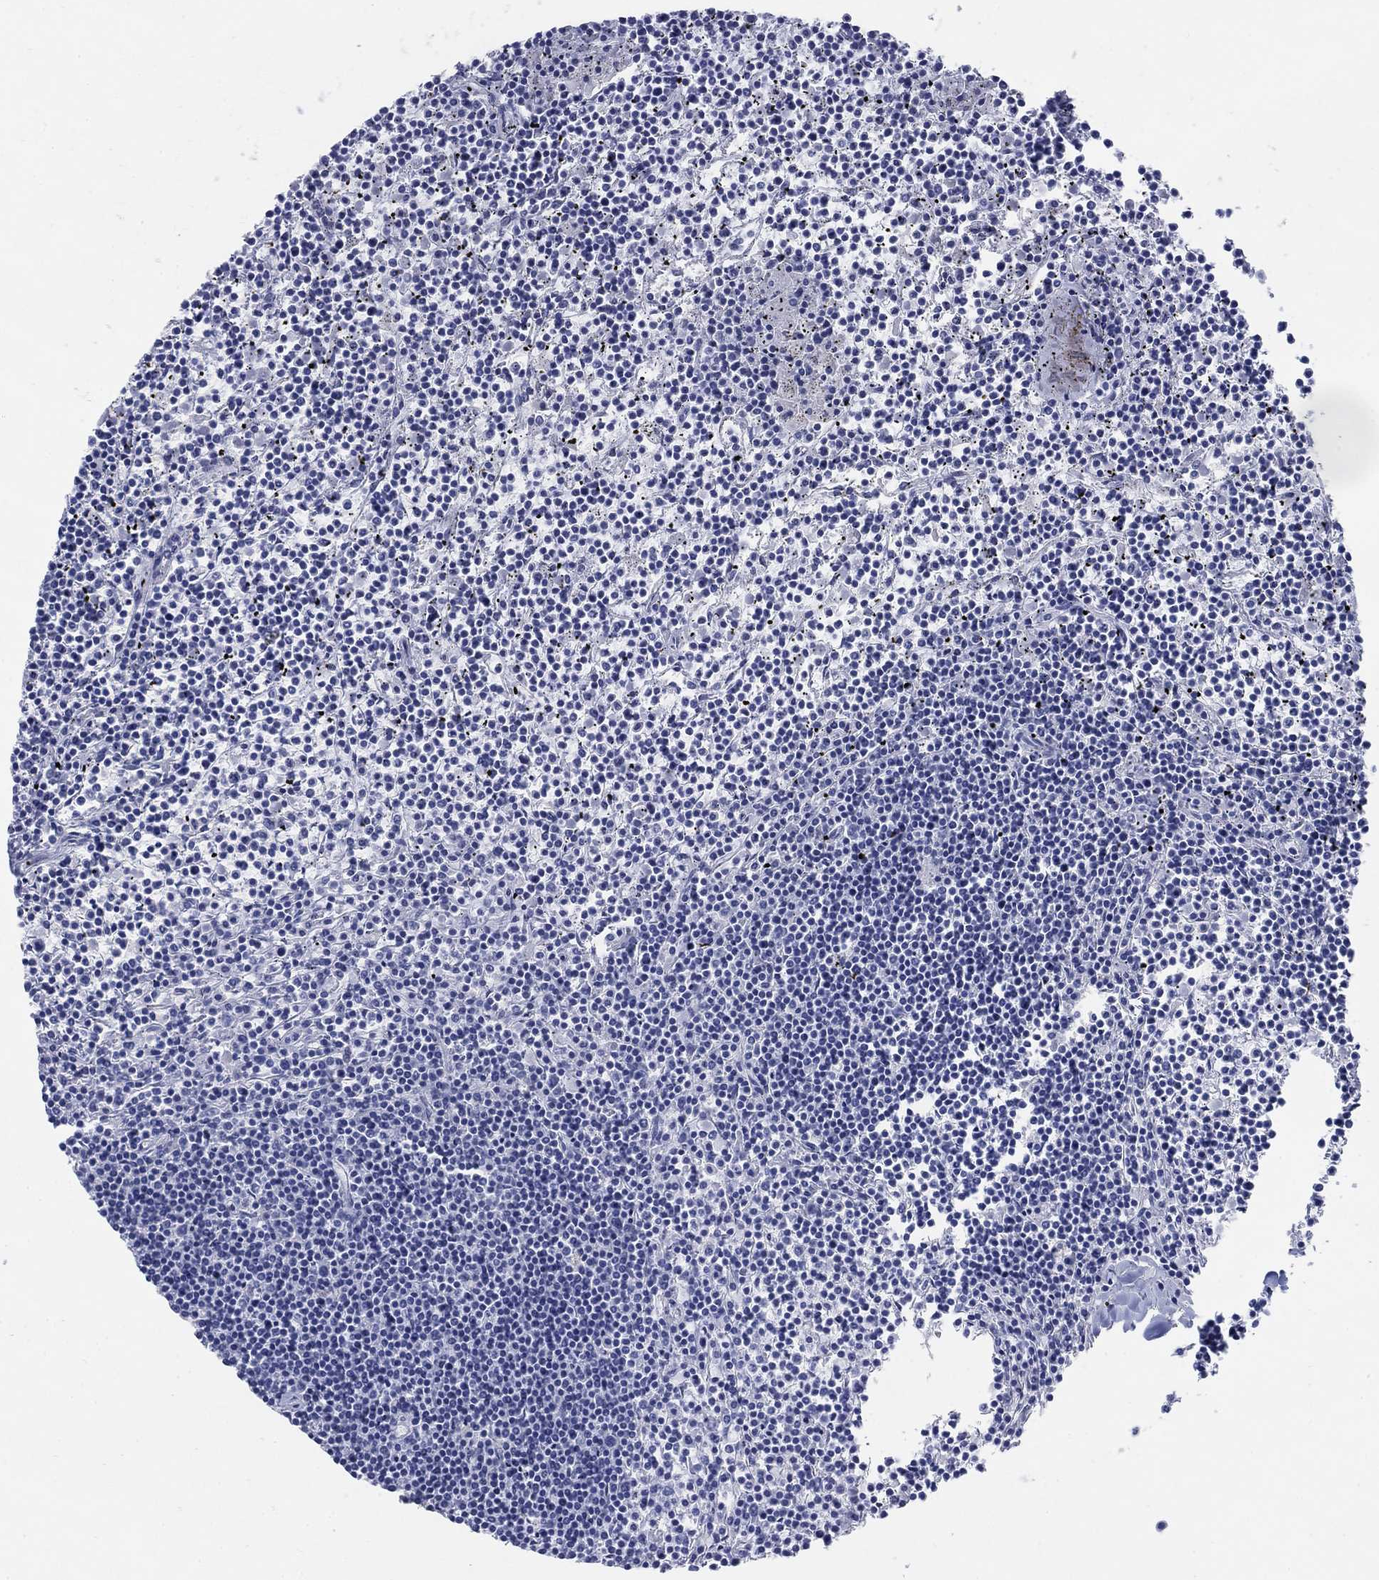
{"staining": {"intensity": "negative", "quantity": "none", "location": "none"}, "tissue": "lymphoma", "cell_type": "Tumor cells", "image_type": "cancer", "snomed": [{"axis": "morphology", "description": "Malignant lymphoma, non-Hodgkin's type, Low grade"}, {"axis": "topography", "description": "Spleen"}], "caption": "Tumor cells are negative for protein expression in human low-grade malignant lymphoma, non-Hodgkin's type.", "gene": "SCCPDH", "patient": {"sex": "female", "age": 19}}